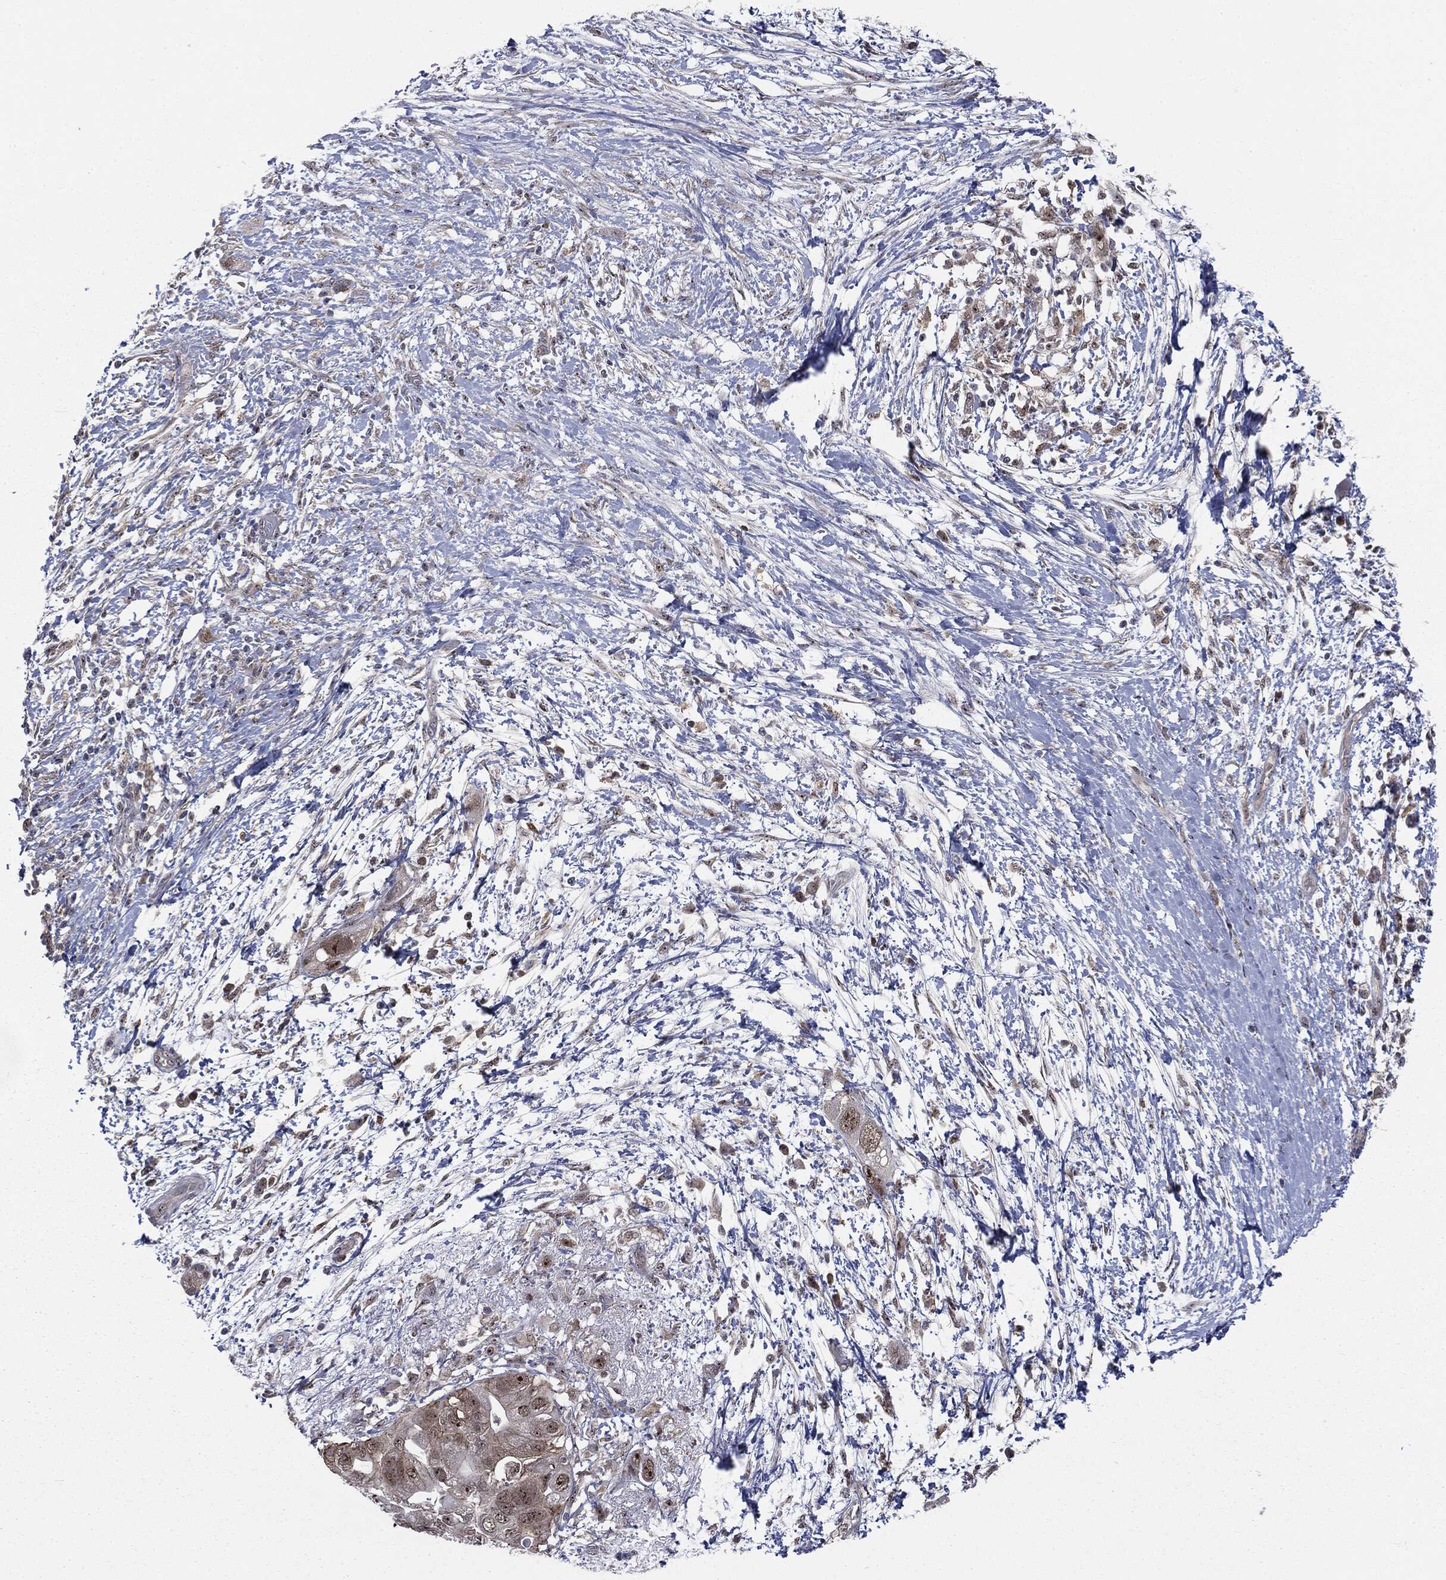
{"staining": {"intensity": "moderate", "quantity": "<25%", "location": "cytoplasmic/membranous,nuclear"}, "tissue": "pancreatic cancer", "cell_type": "Tumor cells", "image_type": "cancer", "snomed": [{"axis": "morphology", "description": "Adenocarcinoma, NOS"}, {"axis": "topography", "description": "Pancreas"}], "caption": "Immunohistochemistry staining of pancreatic cancer (adenocarcinoma), which demonstrates low levels of moderate cytoplasmic/membranous and nuclear positivity in about <25% of tumor cells indicating moderate cytoplasmic/membranous and nuclear protein expression. The staining was performed using DAB (3,3'-diaminobenzidine) (brown) for protein detection and nuclei were counterstained in hematoxylin (blue).", "gene": "TRMT1L", "patient": {"sex": "female", "age": 72}}